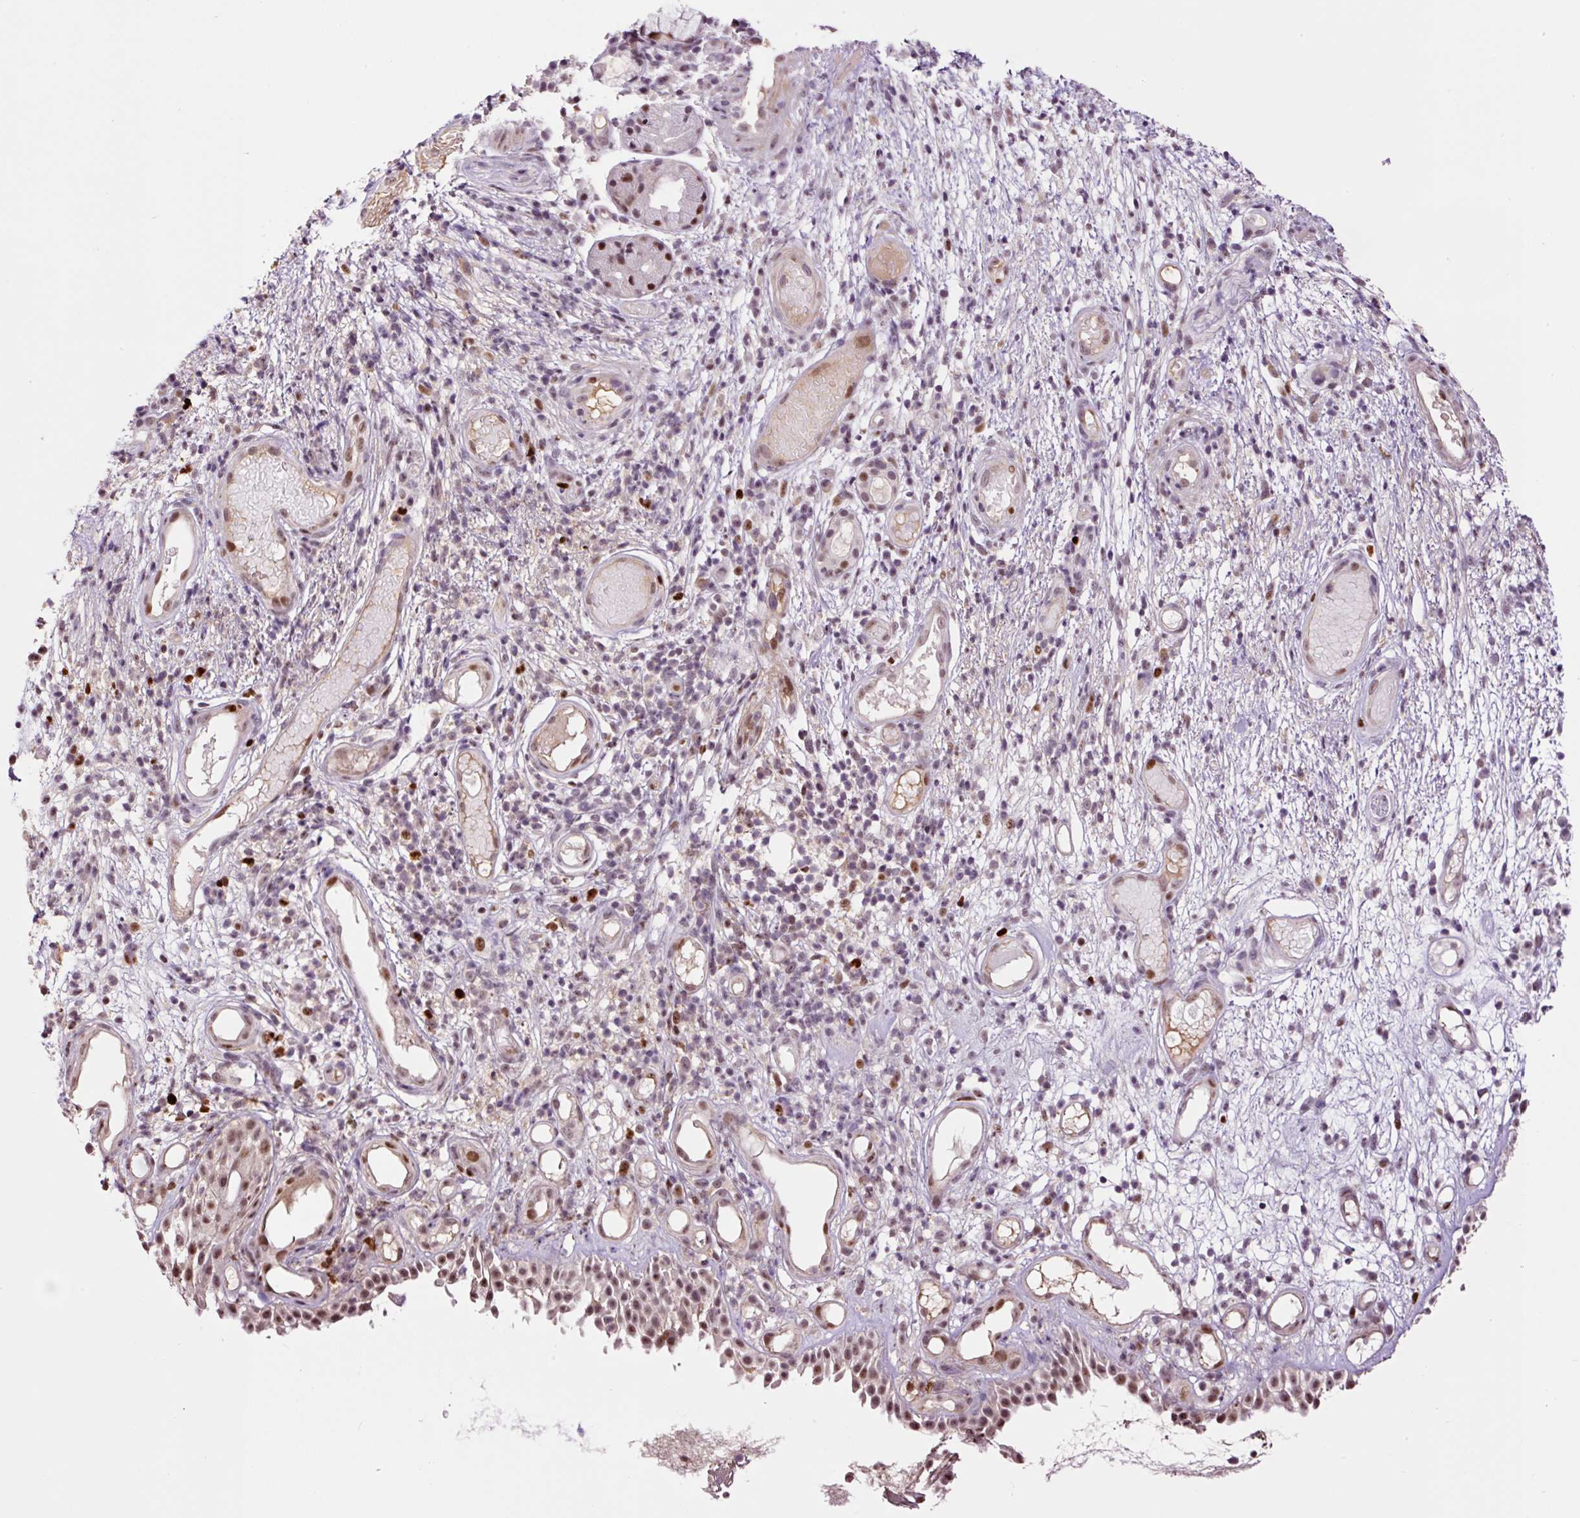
{"staining": {"intensity": "moderate", "quantity": ">75%", "location": "nuclear"}, "tissue": "nasopharynx", "cell_type": "Respiratory epithelial cells", "image_type": "normal", "snomed": [{"axis": "morphology", "description": "Normal tissue, NOS"}, {"axis": "morphology", "description": "Inflammation, NOS"}, {"axis": "topography", "description": "Nasopharynx"}], "caption": "Immunohistochemistry (IHC) of benign nasopharynx reveals medium levels of moderate nuclear expression in approximately >75% of respiratory epithelial cells. Immunohistochemistry stains the protein of interest in brown and the nuclei are stained blue.", "gene": "DPPA4", "patient": {"sex": "male", "age": 54}}